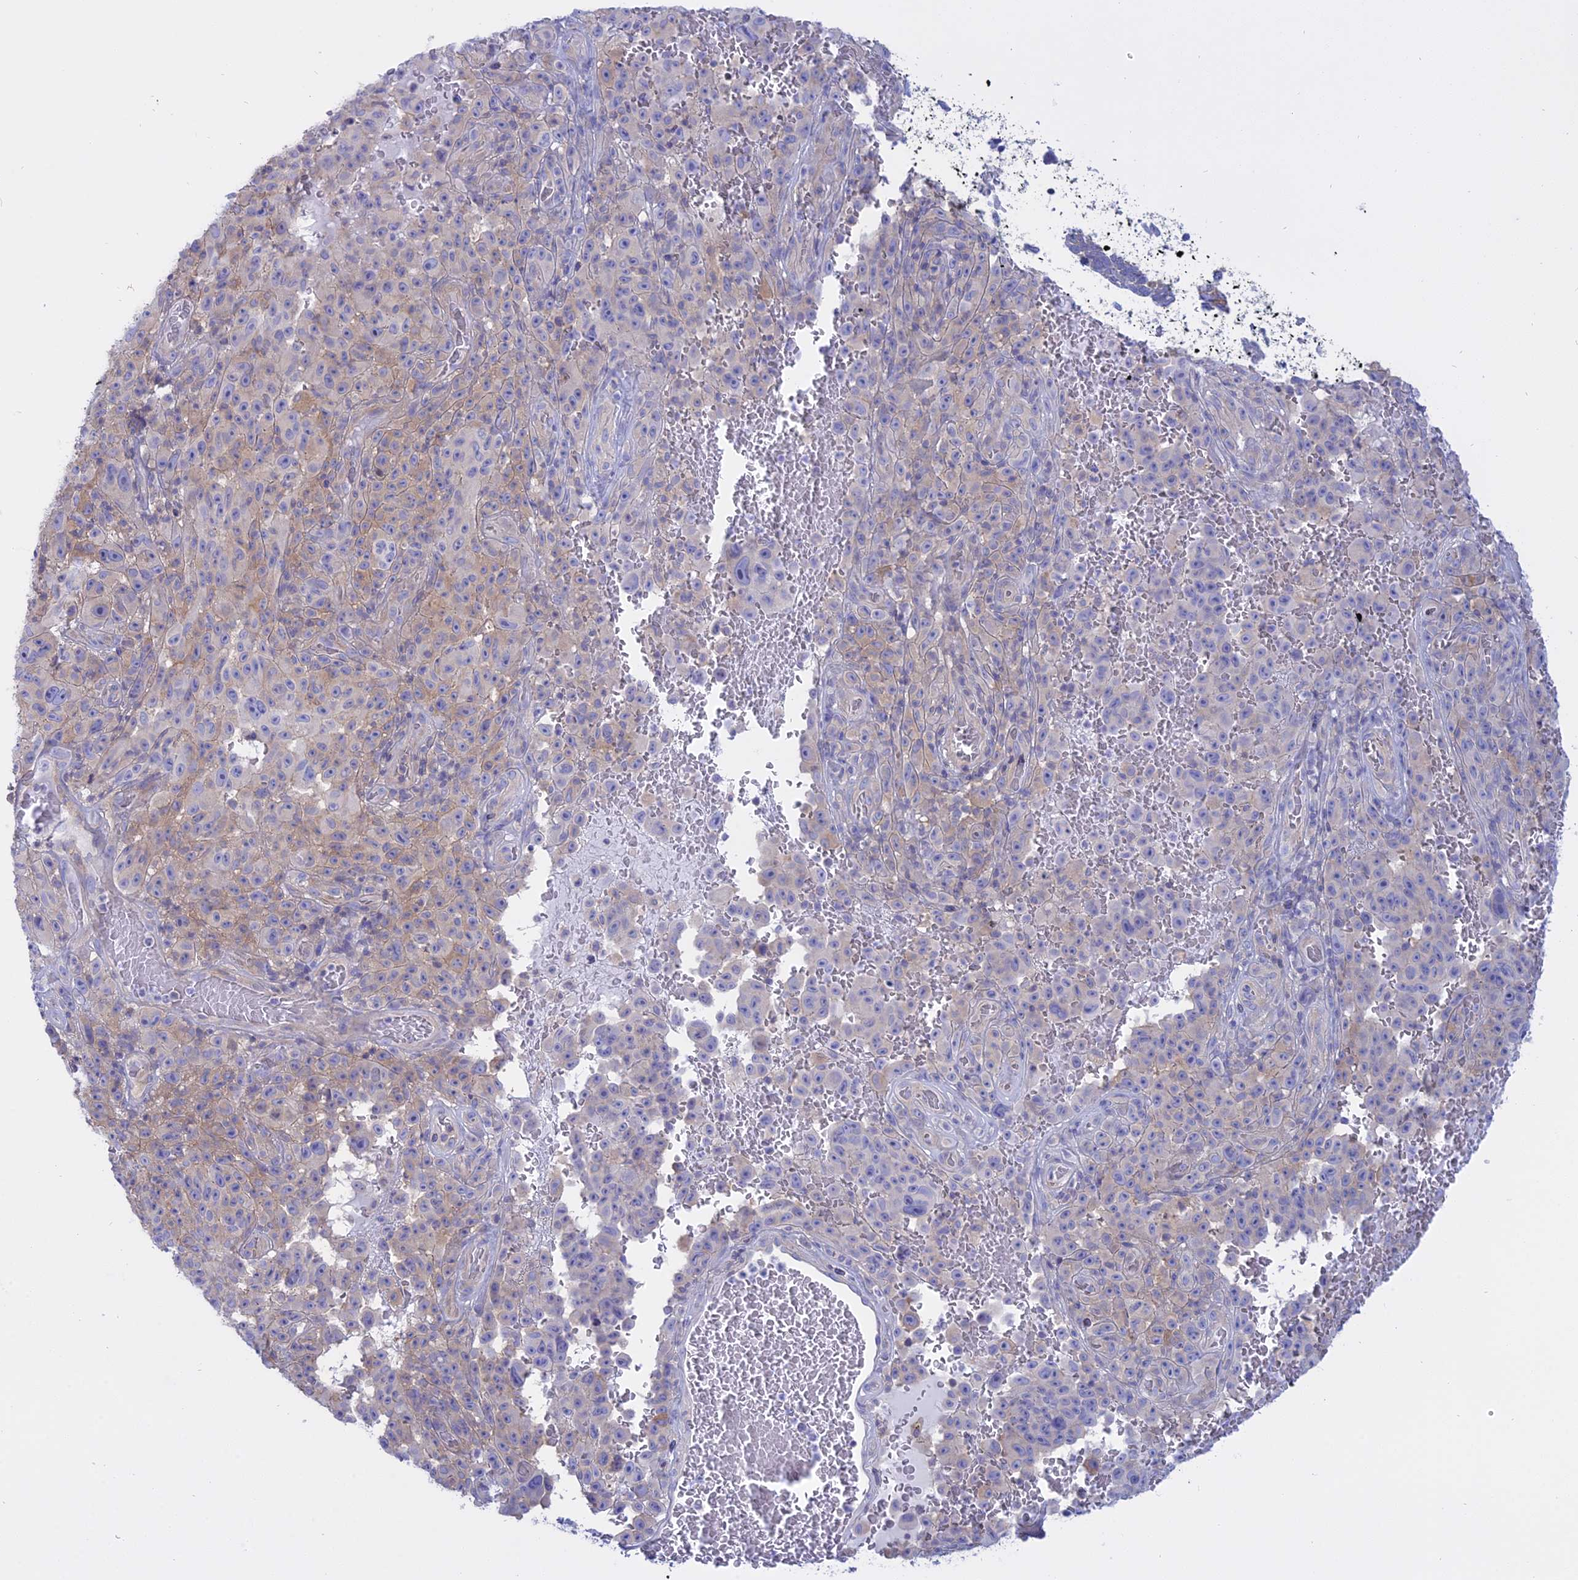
{"staining": {"intensity": "weak", "quantity": "<25%", "location": "cytoplasmic/membranous"}, "tissue": "melanoma", "cell_type": "Tumor cells", "image_type": "cancer", "snomed": [{"axis": "morphology", "description": "Malignant melanoma, NOS"}, {"axis": "topography", "description": "Skin"}], "caption": "Tumor cells show no significant staining in melanoma.", "gene": "AHCYL1", "patient": {"sex": "female", "age": 82}}